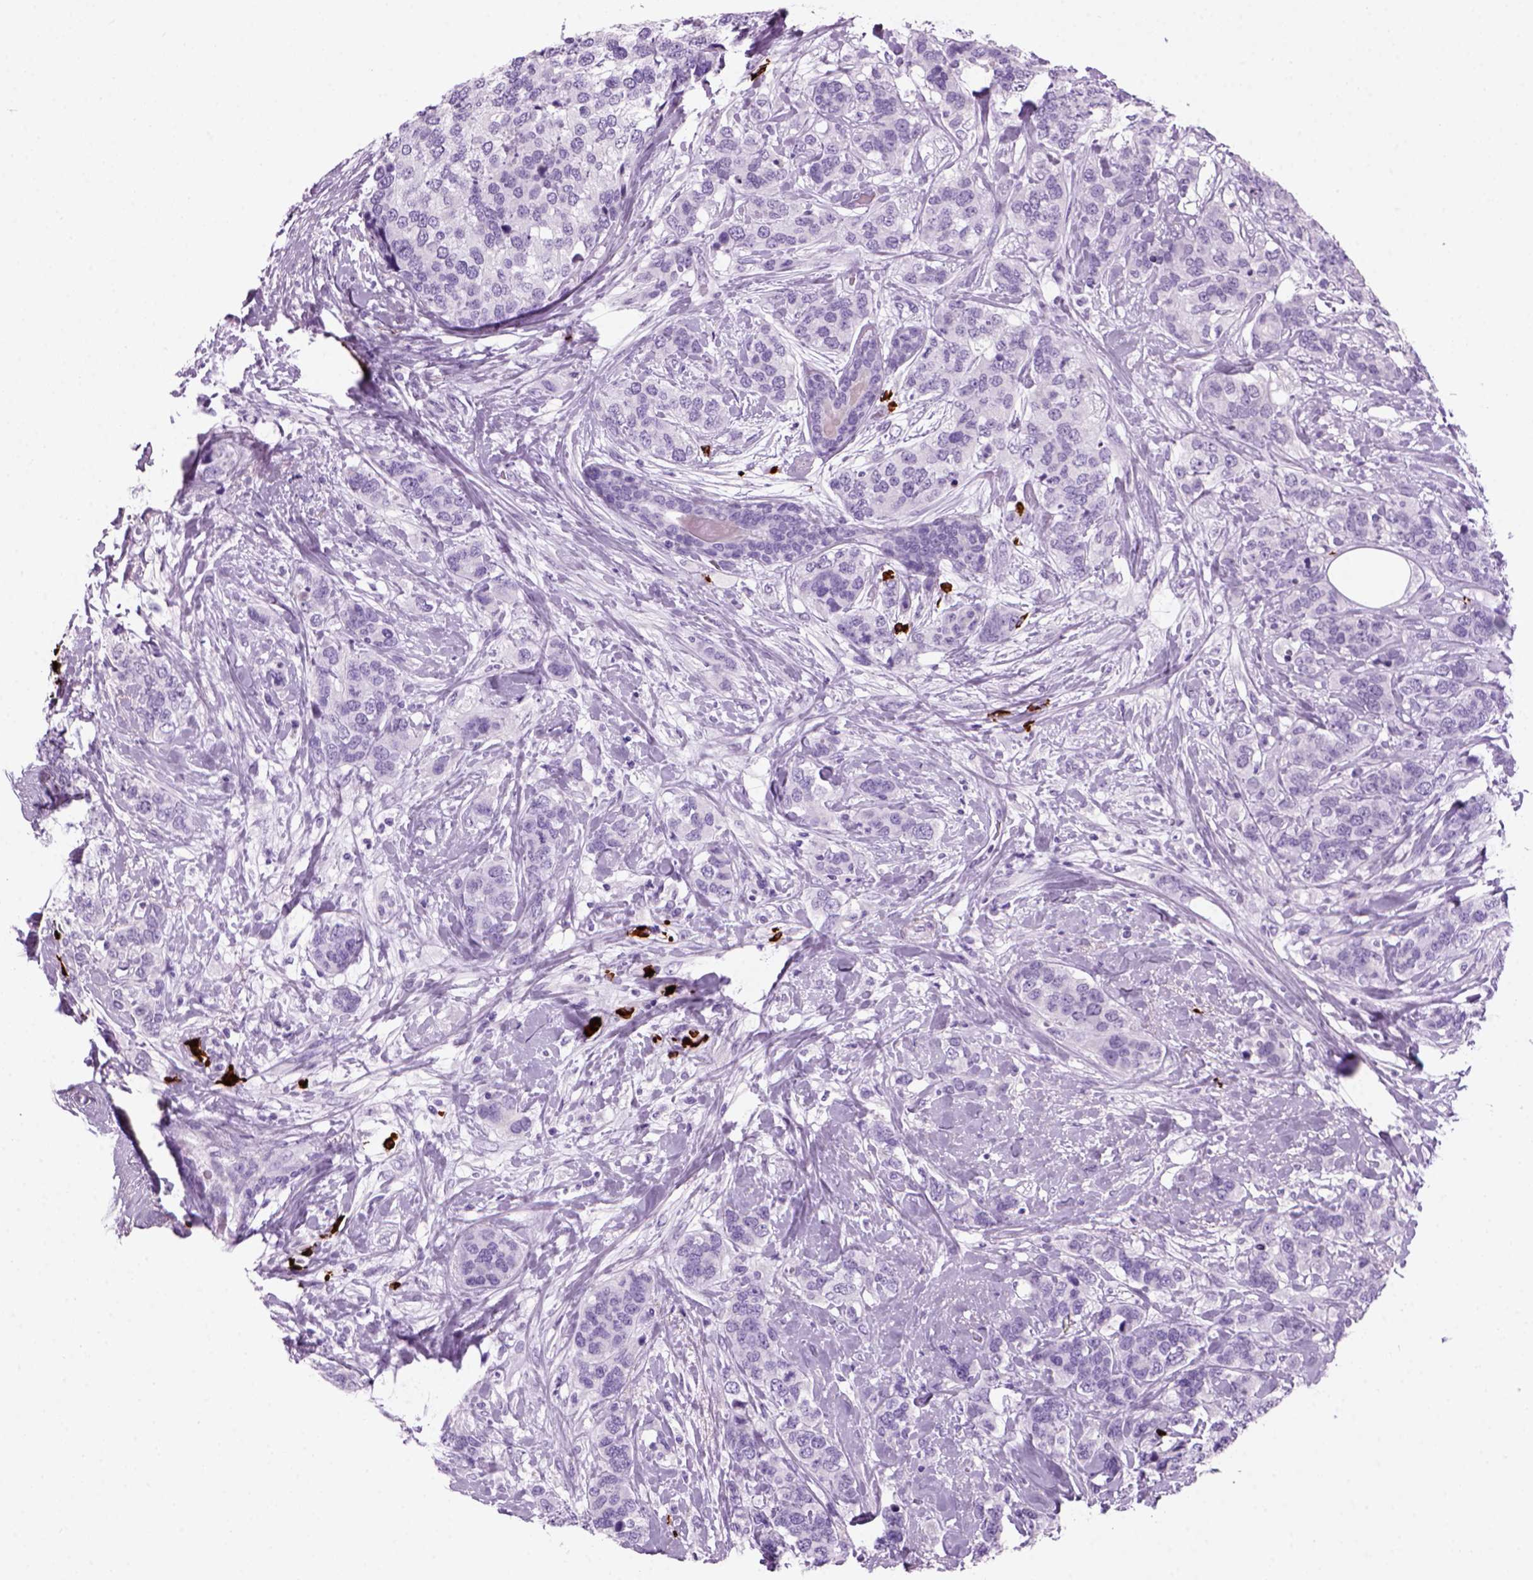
{"staining": {"intensity": "negative", "quantity": "none", "location": "none"}, "tissue": "breast cancer", "cell_type": "Tumor cells", "image_type": "cancer", "snomed": [{"axis": "morphology", "description": "Lobular carcinoma"}, {"axis": "topography", "description": "Breast"}], "caption": "The micrograph reveals no staining of tumor cells in breast lobular carcinoma.", "gene": "MZB1", "patient": {"sex": "female", "age": 59}}